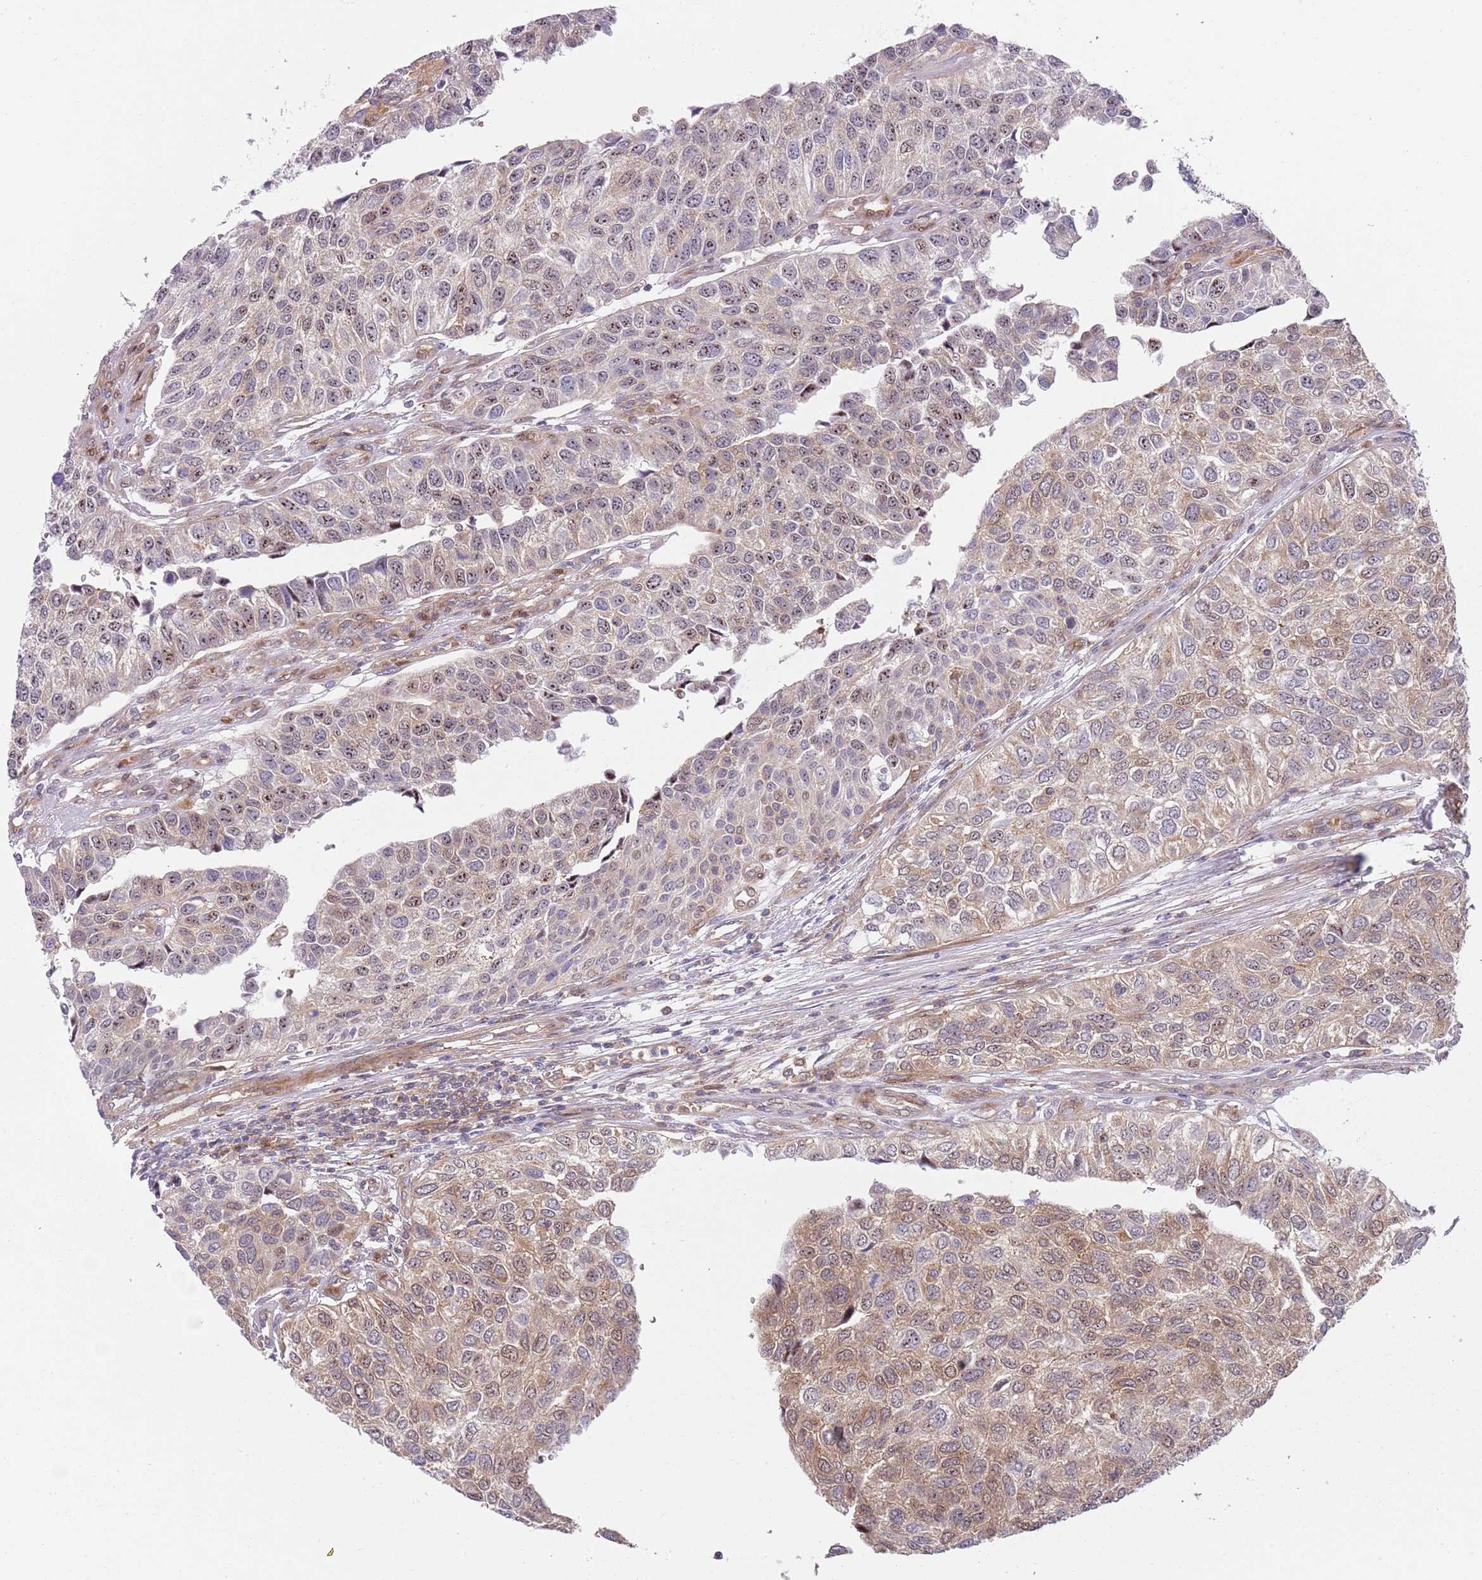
{"staining": {"intensity": "moderate", "quantity": "25%-75%", "location": "cytoplasmic/membranous,nuclear"}, "tissue": "urothelial cancer", "cell_type": "Tumor cells", "image_type": "cancer", "snomed": [{"axis": "morphology", "description": "Urothelial carcinoma, NOS"}, {"axis": "topography", "description": "Urinary bladder"}], "caption": "A brown stain highlights moderate cytoplasmic/membranous and nuclear staining of a protein in transitional cell carcinoma tumor cells. (brown staining indicates protein expression, while blue staining denotes nuclei).", "gene": "GGA1", "patient": {"sex": "male", "age": 55}}